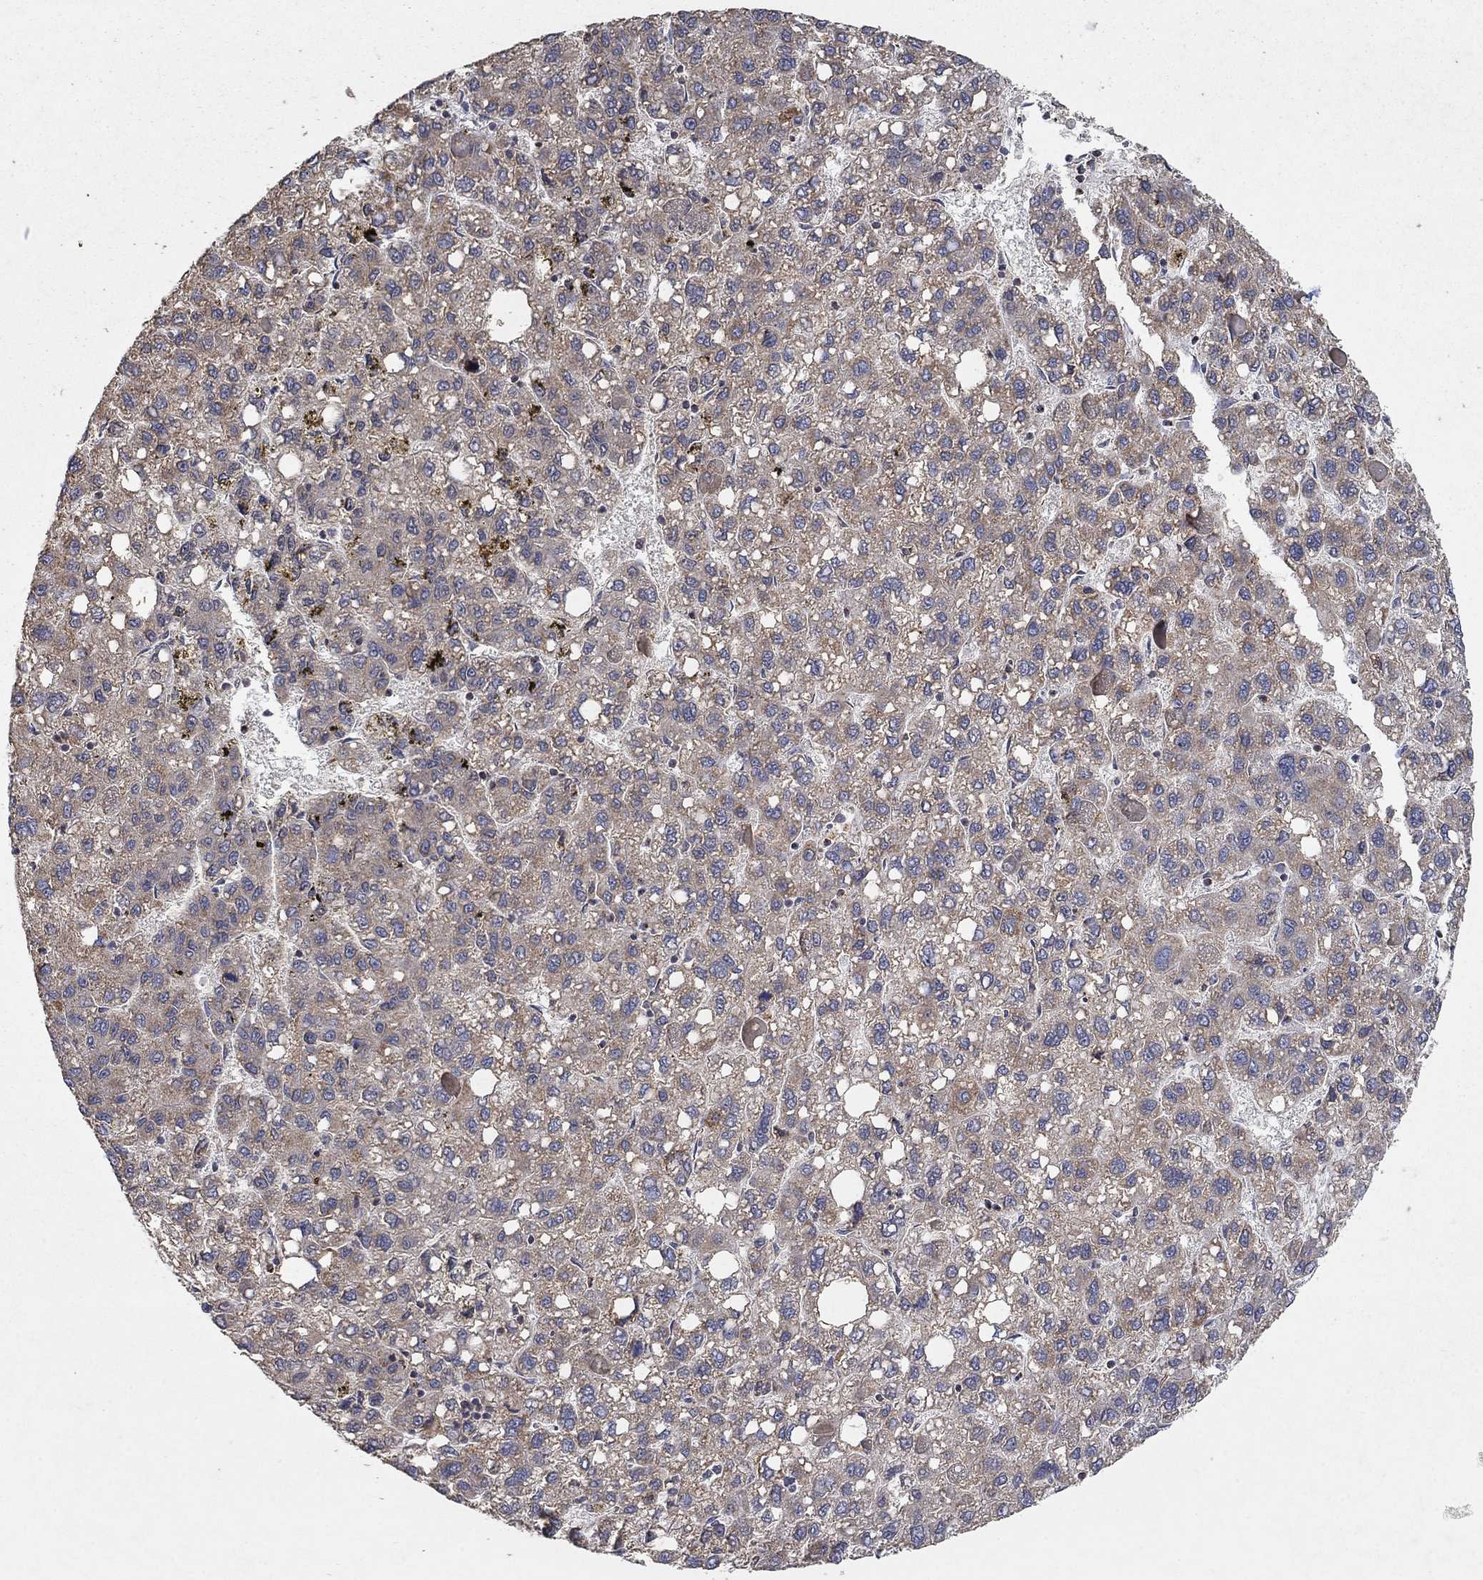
{"staining": {"intensity": "weak", "quantity": ">75%", "location": "cytoplasmic/membranous"}, "tissue": "liver cancer", "cell_type": "Tumor cells", "image_type": "cancer", "snomed": [{"axis": "morphology", "description": "Carcinoma, Hepatocellular, NOS"}, {"axis": "topography", "description": "Liver"}], "caption": "Protein expression analysis of human hepatocellular carcinoma (liver) reveals weak cytoplasmic/membranous positivity in approximately >75% of tumor cells.", "gene": "GPSM1", "patient": {"sex": "female", "age": 82}}